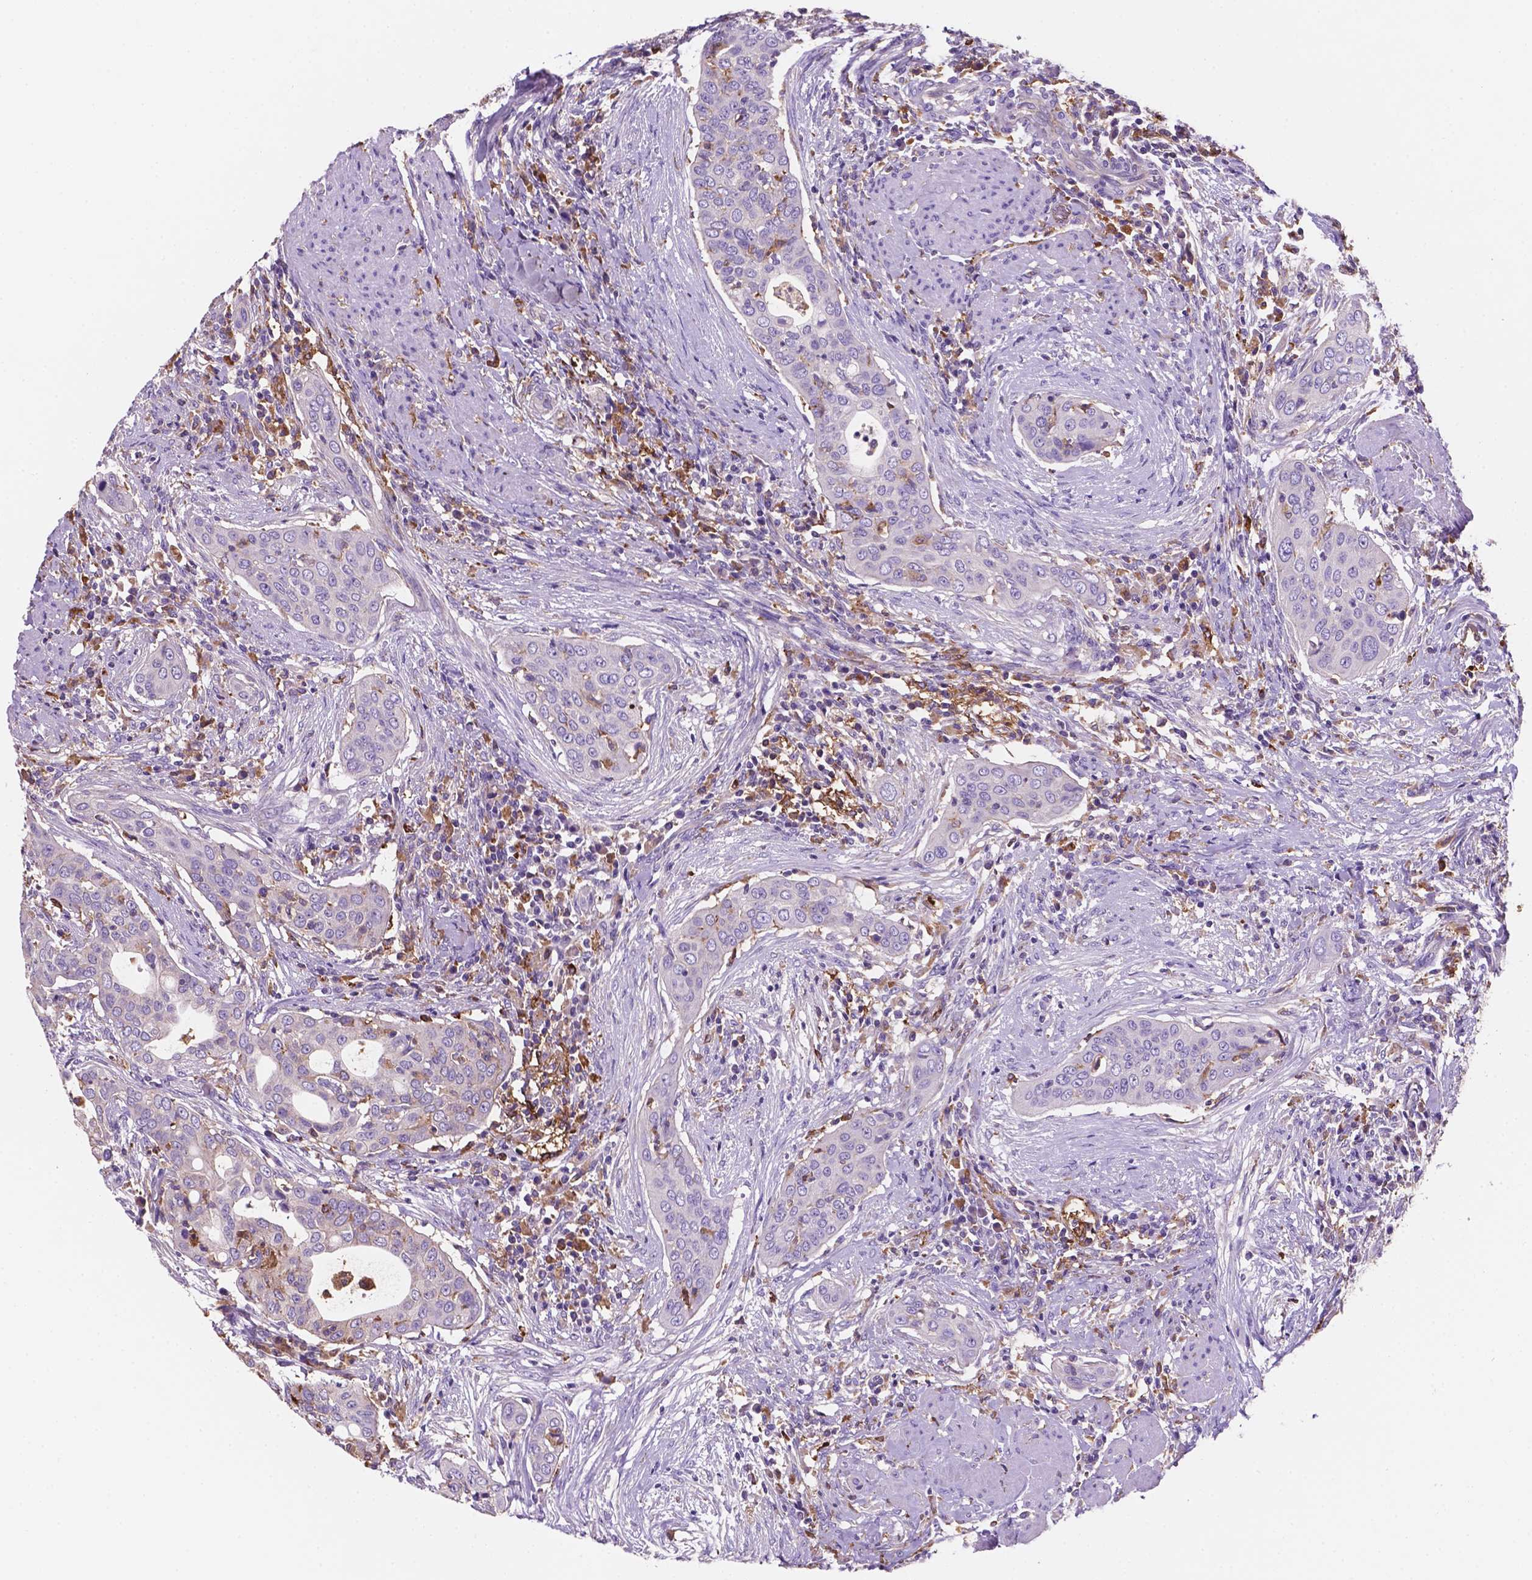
{"staining": {"intensity": "negative", "quantity": "none", "location": "none"}, "tissue": "urothelial cancer", "cell_type": "Tumor cells", "image_type": "cancer", "snomed": [{"axis": "morphology", "description": "Urothelial carcinoma, High grade"}, {"axis": "topography", "description": "Urinary bladder"}], "caption": "Tumor cells show no significant protein staining in urothelial cancer. (Immunohistochemistry, brightfield microscopy, high magnification).", "gene": "MKRN2OS", "patient": {"sex": "male", "age": 82}}